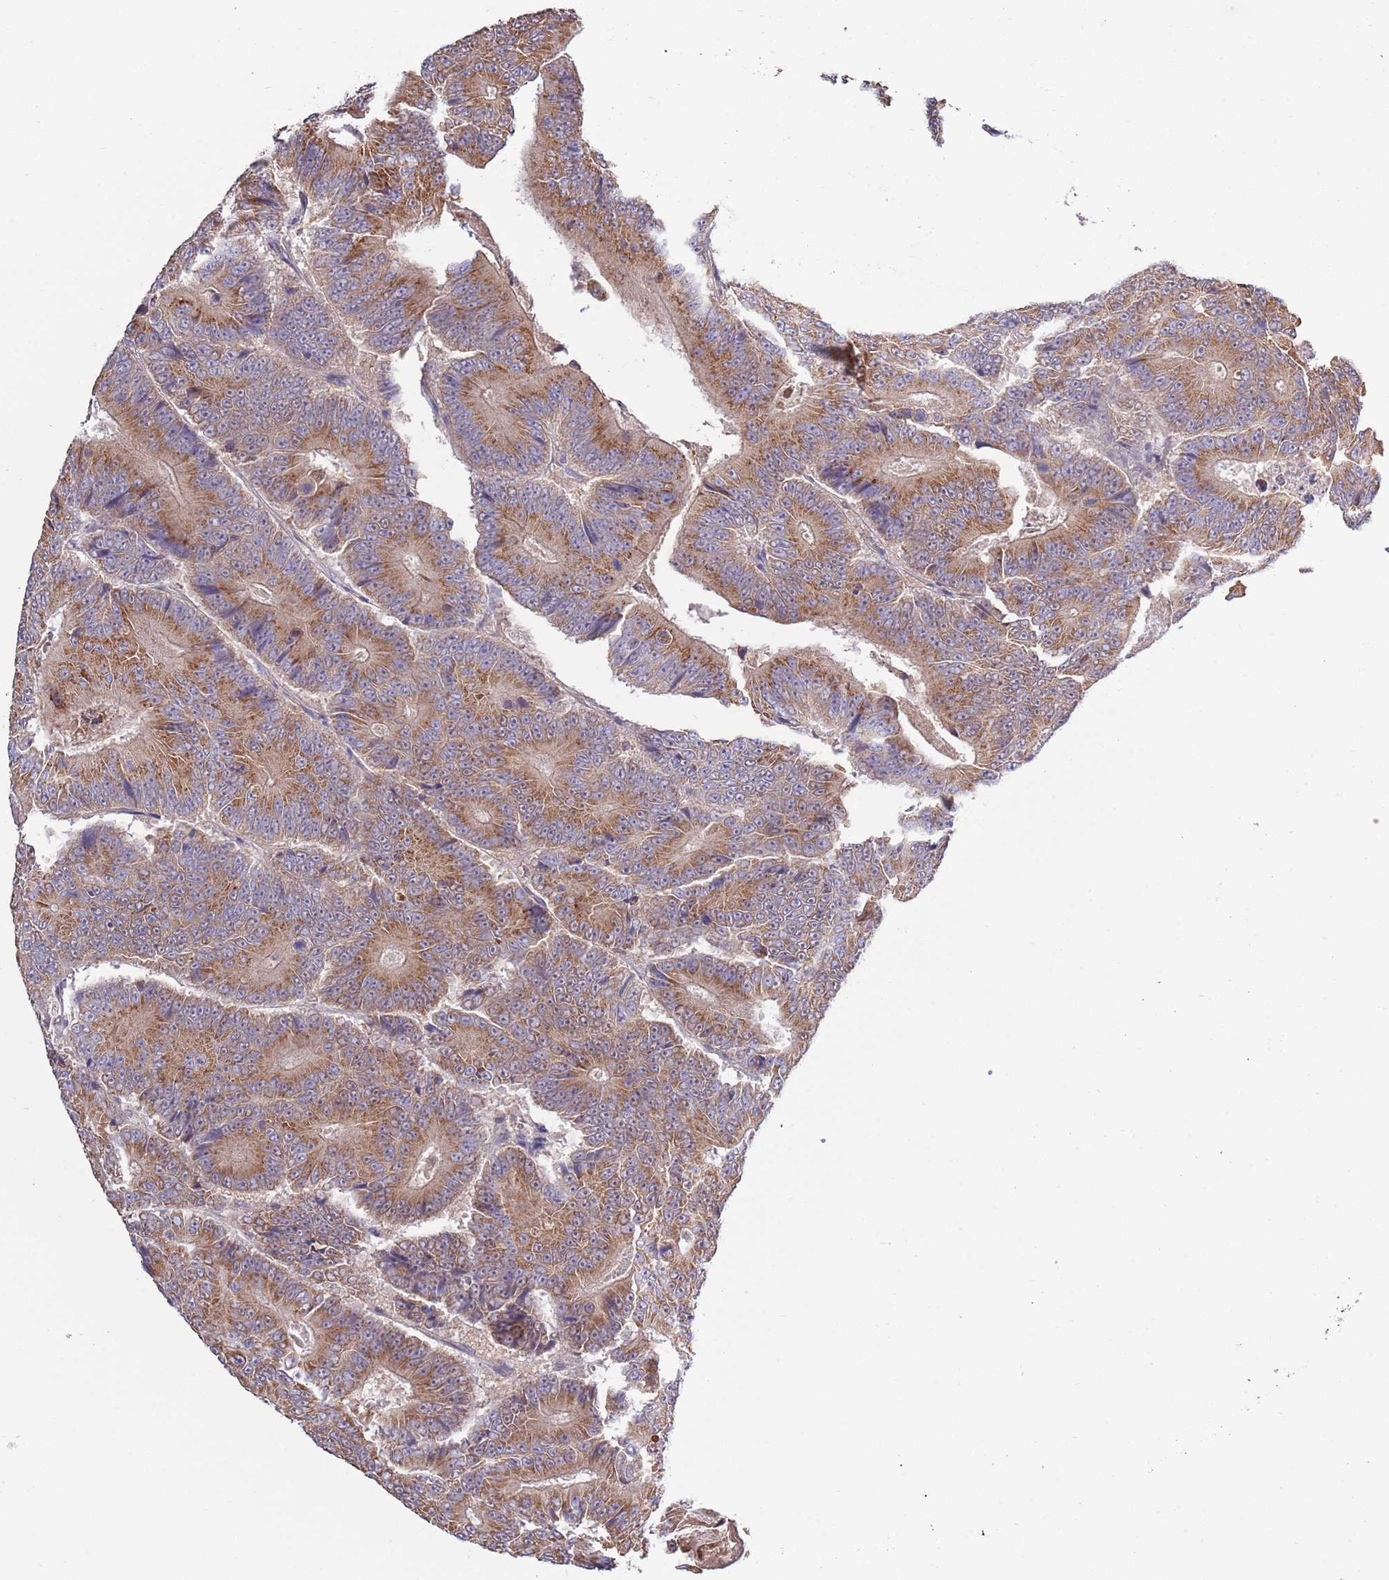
{"staining": {"intensity": "moderate", "quantity": ">75%", "location": "cytoplasmic/membranous"}, "tissue": "colorectal cancer", "cell_type": "Tumor cells", "image_type": "cancer", "snomed": [{"axis": "morphology", "description": "Adenocarcinoma, NOS"}, {"axis": "topography", "description": "Colon"}], "caption": "Protein expression analysis of colorectal cancer demonstrates moderate cytoplasmic/membranous expression in approximately >75% of tumor cells.", "gene": "ARL2BP", "patient": {"sex": "male", "age": 83}}